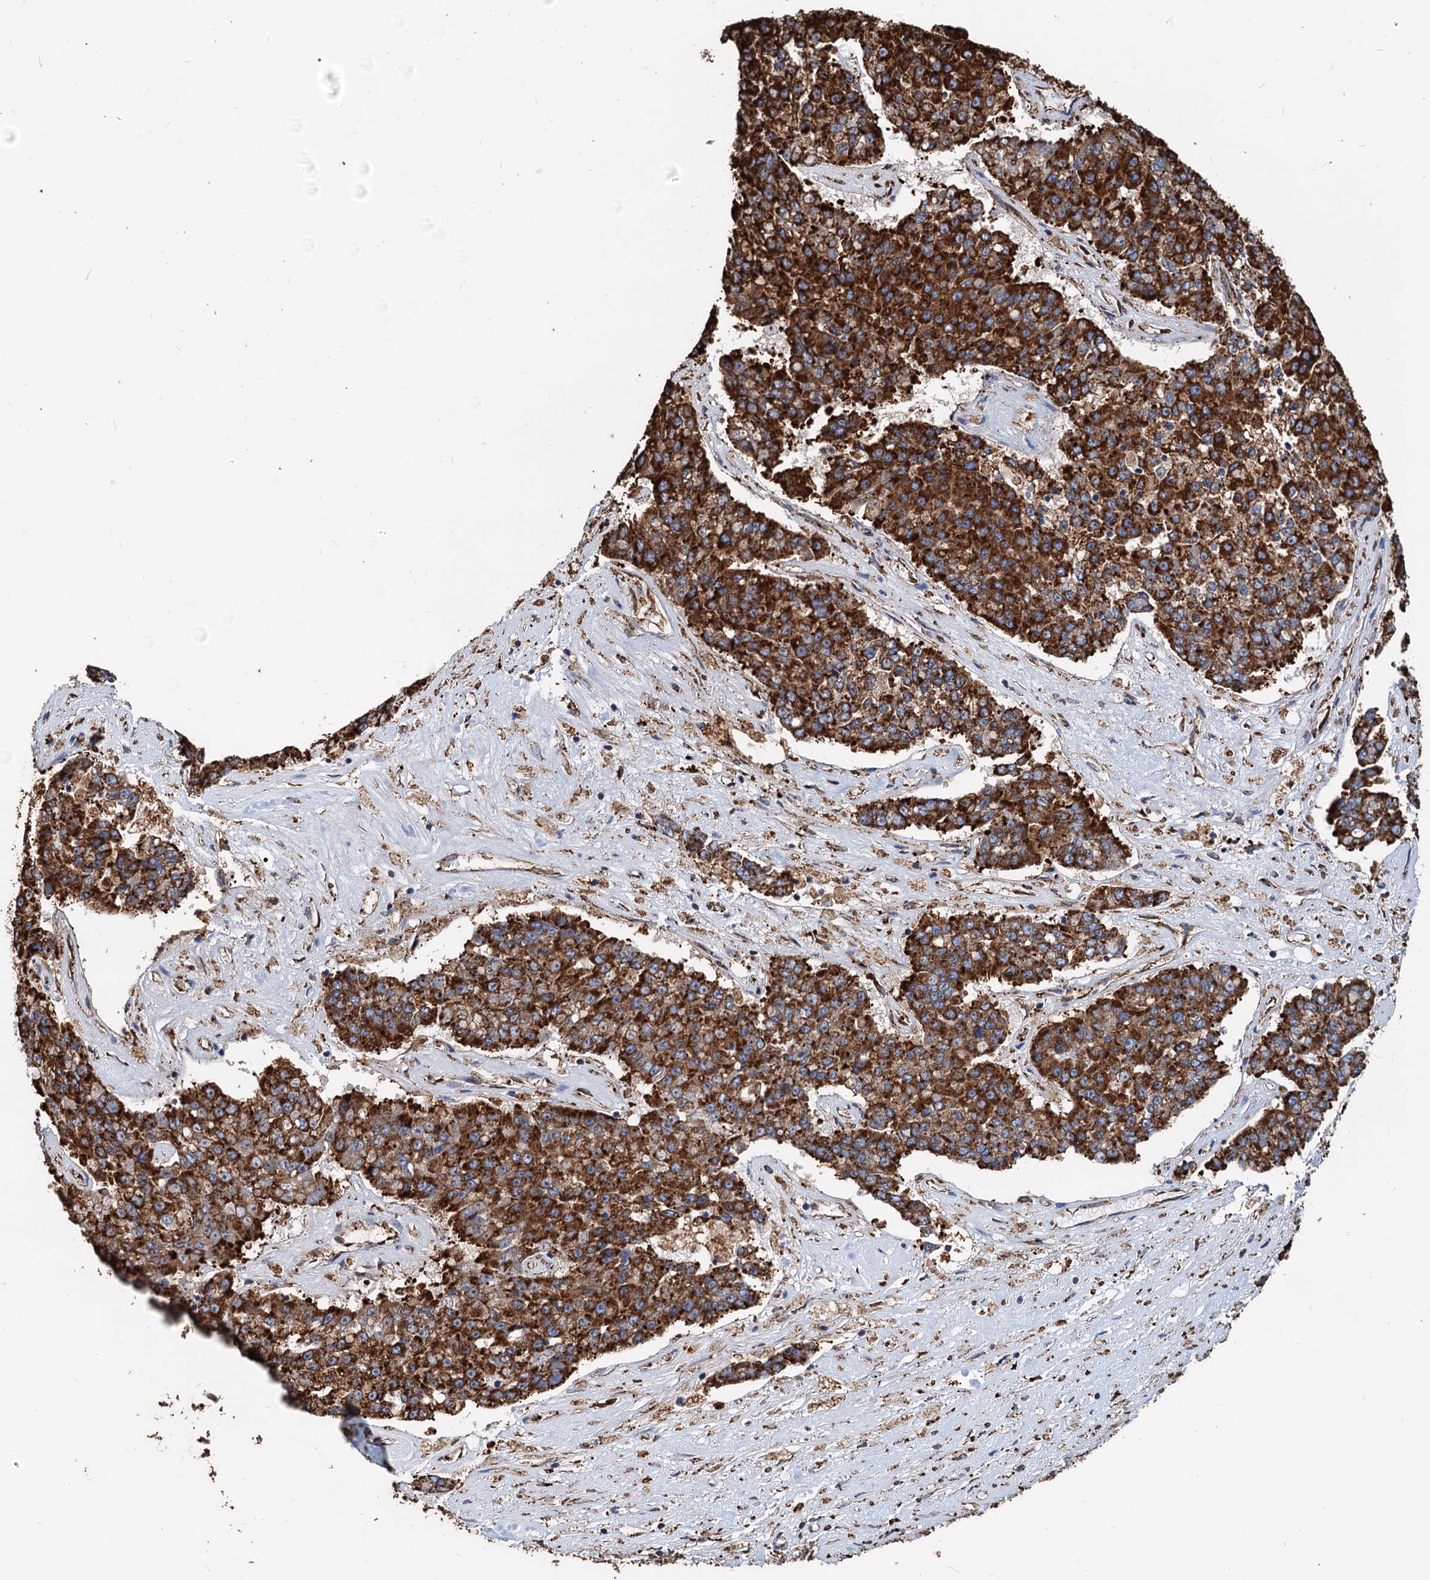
{"staining": {"intensity": "strong", "quantity": ">75%", "location": "cytoplasmic/membranous"}, "tissue": "pancreatic cancer", "cell_type": "Tumor cells", "image_type": "cancer", "snomed": [{"axis": "morphology", "description": "Adenocarcinoma, NOS"}, {"axis": "topography", "description": "Pancreas"}], "caption": "A brown stain labels strong cytoplasmic/membranous positivity of a protein in adenocarcinoma (pancreatic) tumor cells.", "gene": "HSPA5", "patient": {"sex": "male", "age": 50}}